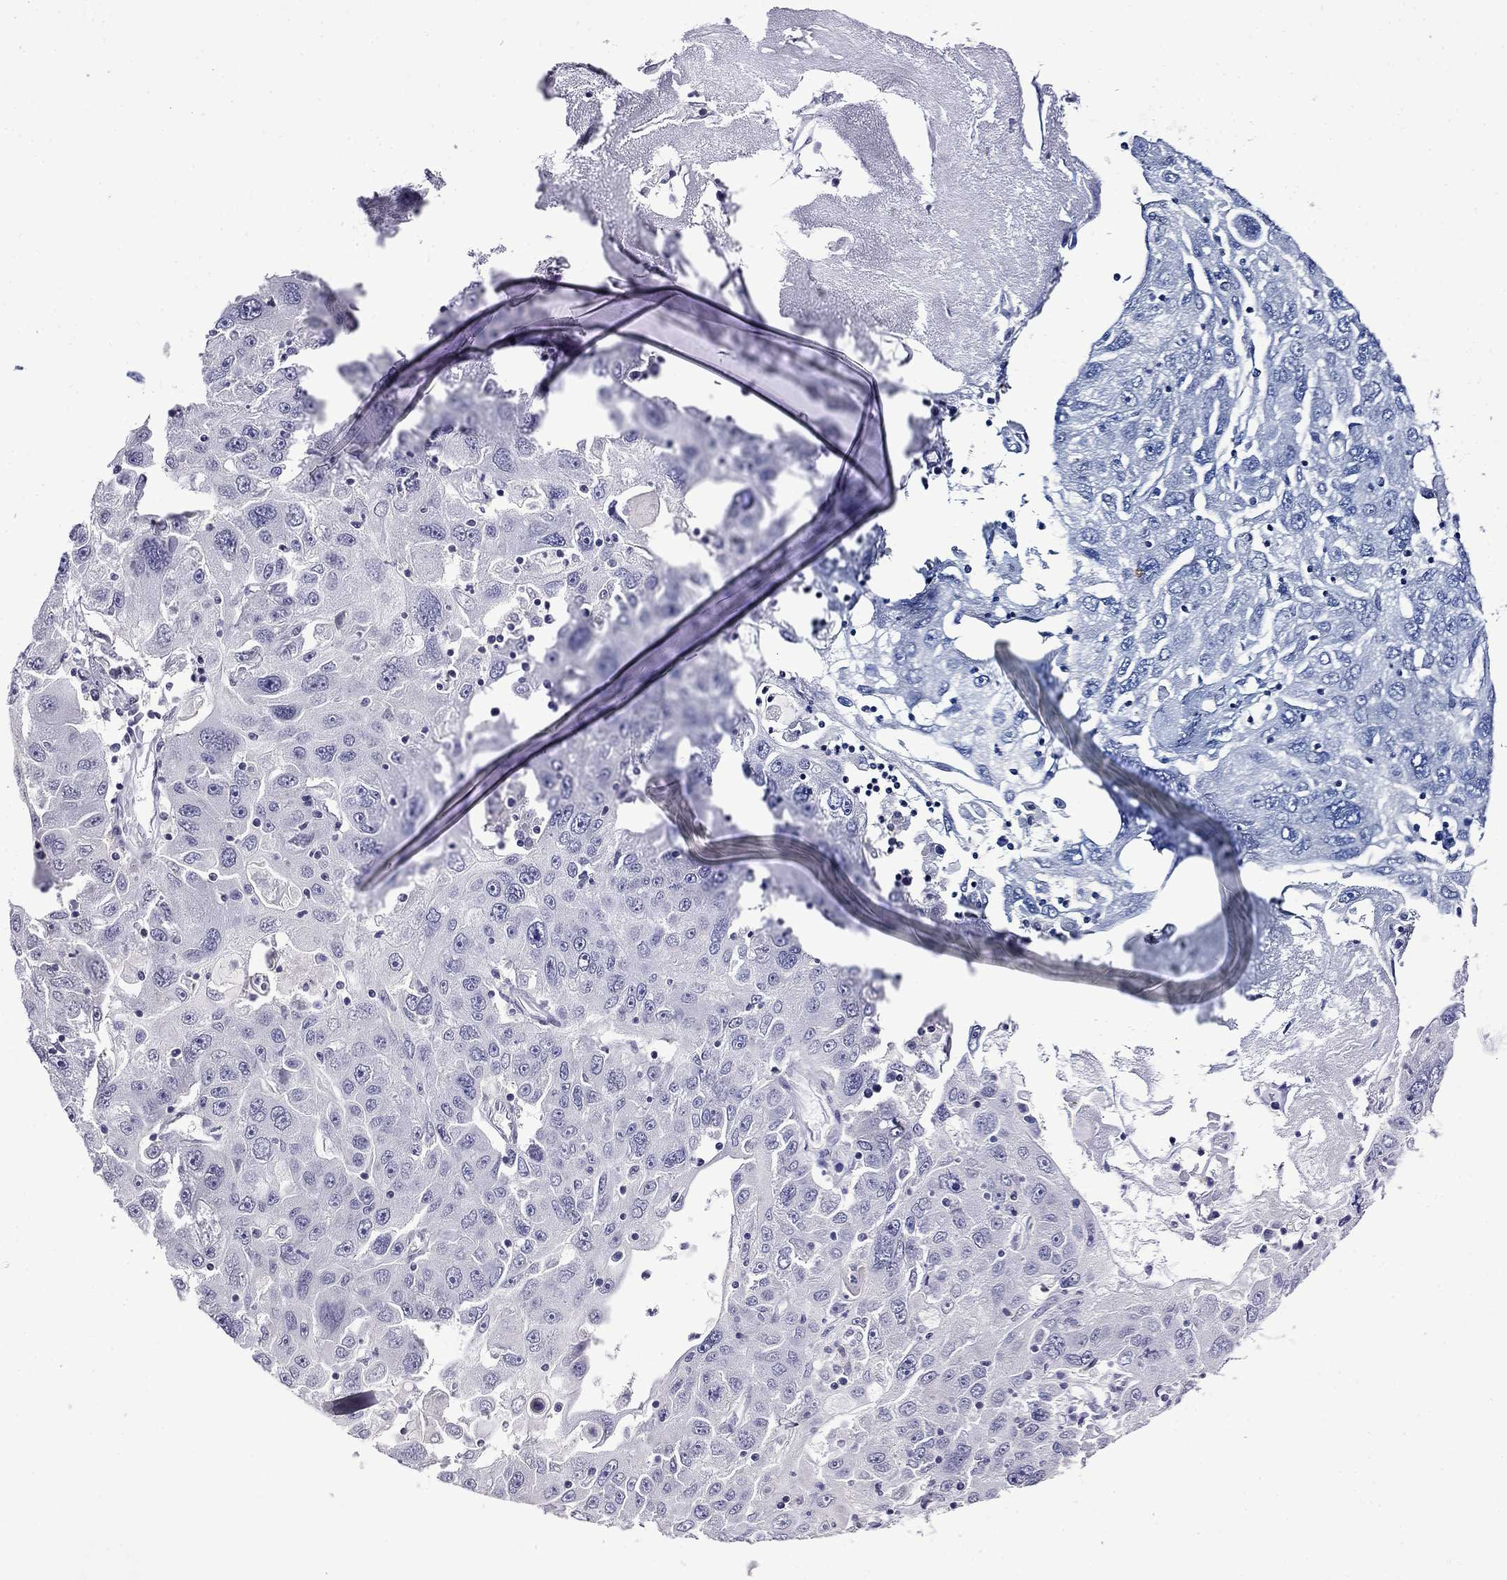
{"staining": {"intensity": "negative", "quantity": "none", "location": "none"}, "tissue": "stomach cancer", "cell_type": "Tumor cells", "image_type": "cancer", "snomed": [{"axis": "morphology", "description": "Adenocarcinoma, NOS"}, {"axis": "topography", "description": "Stomach"}], "caption": "High power microscopy image of an IHC micrograph of stomach cancer, revealing no significant positivity in tumor cells.", "gene": "PRR18", "patient": {"sex": "male", "age": 56}}